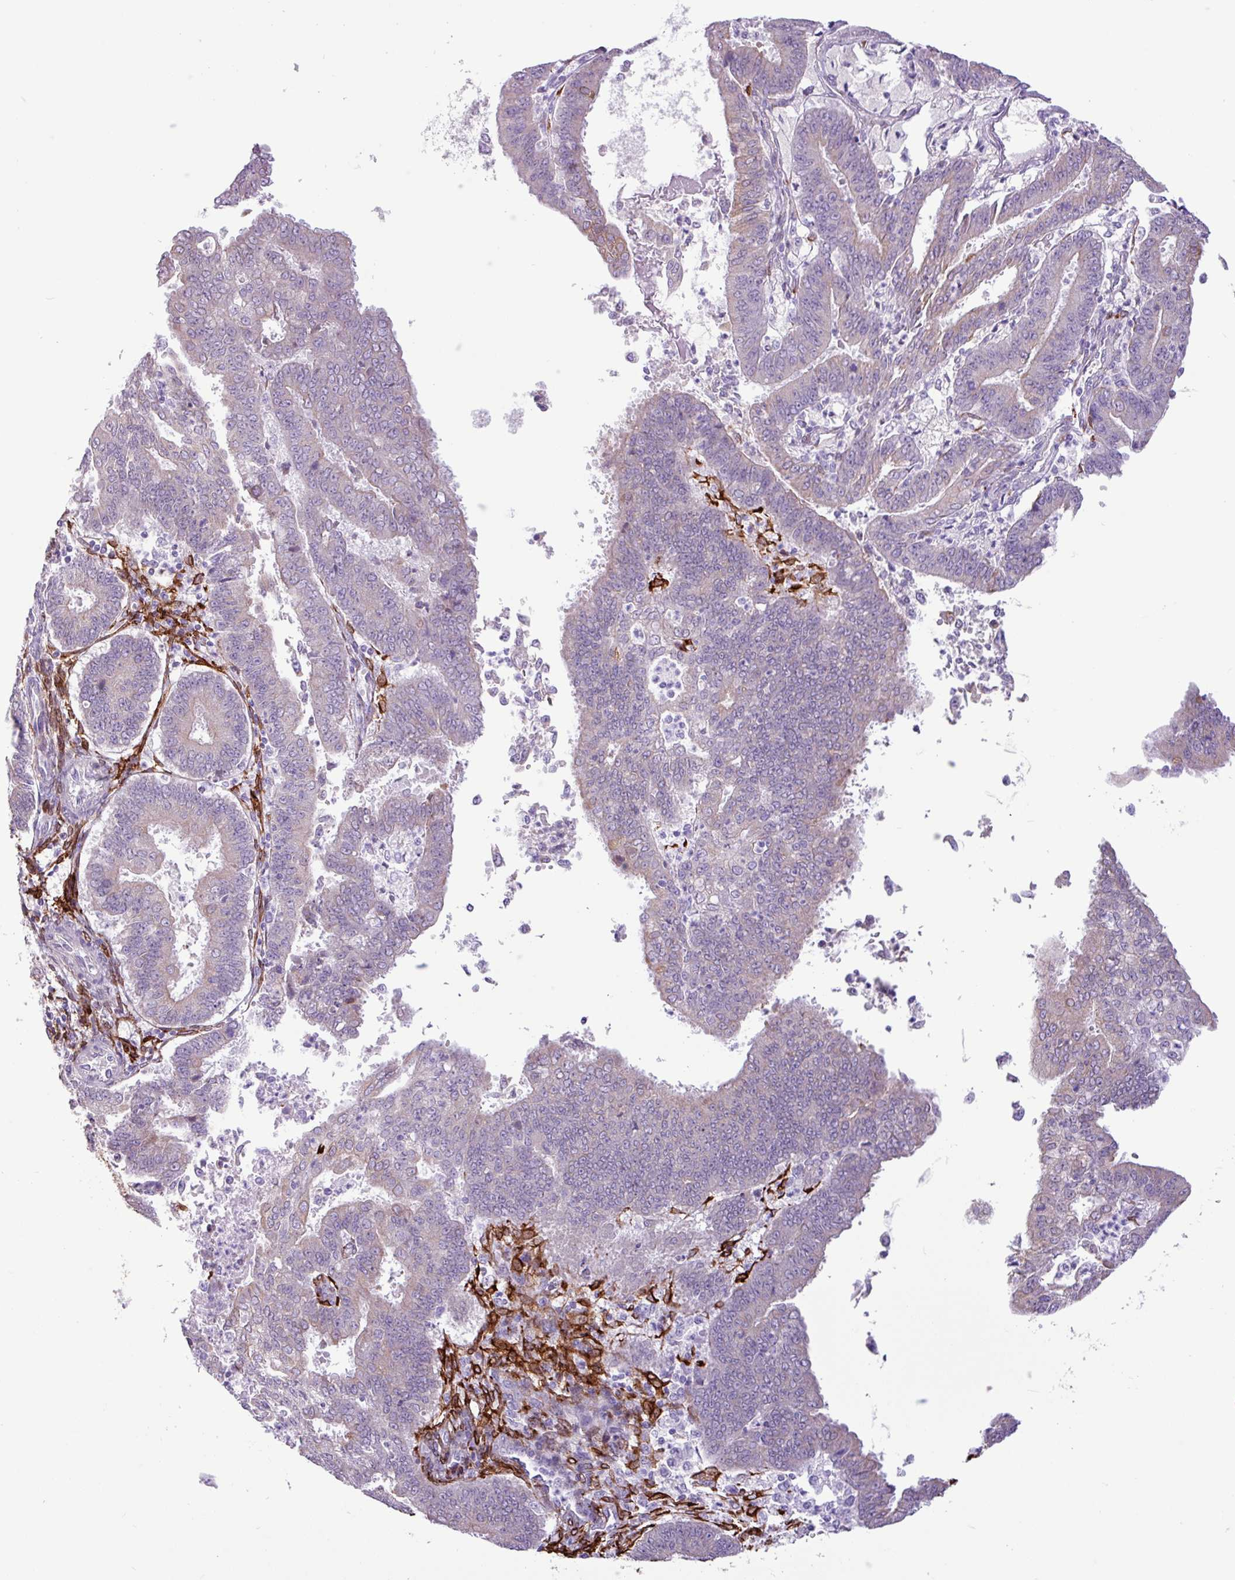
{"staining": {"intensity": "weak", "quantity": "<25%", "location": "cytoplasmic/membranous"}, "tissue": "endometrial cancer", "cell_type": "Tumor cells", "image_type": "cancer", "snomed": [{"axis": "morphology", "description": "Adenocarcinoma, NOS"}, {"axis": "topography", "description": "Endometrium"}], "caption": "Immunohistochemical staining of human adenocarcinoma (endometrial) reveals no significant expression in tumor cells.", "gene": "SLC38A1", "patient": {"sex": "female", "age": 73}}